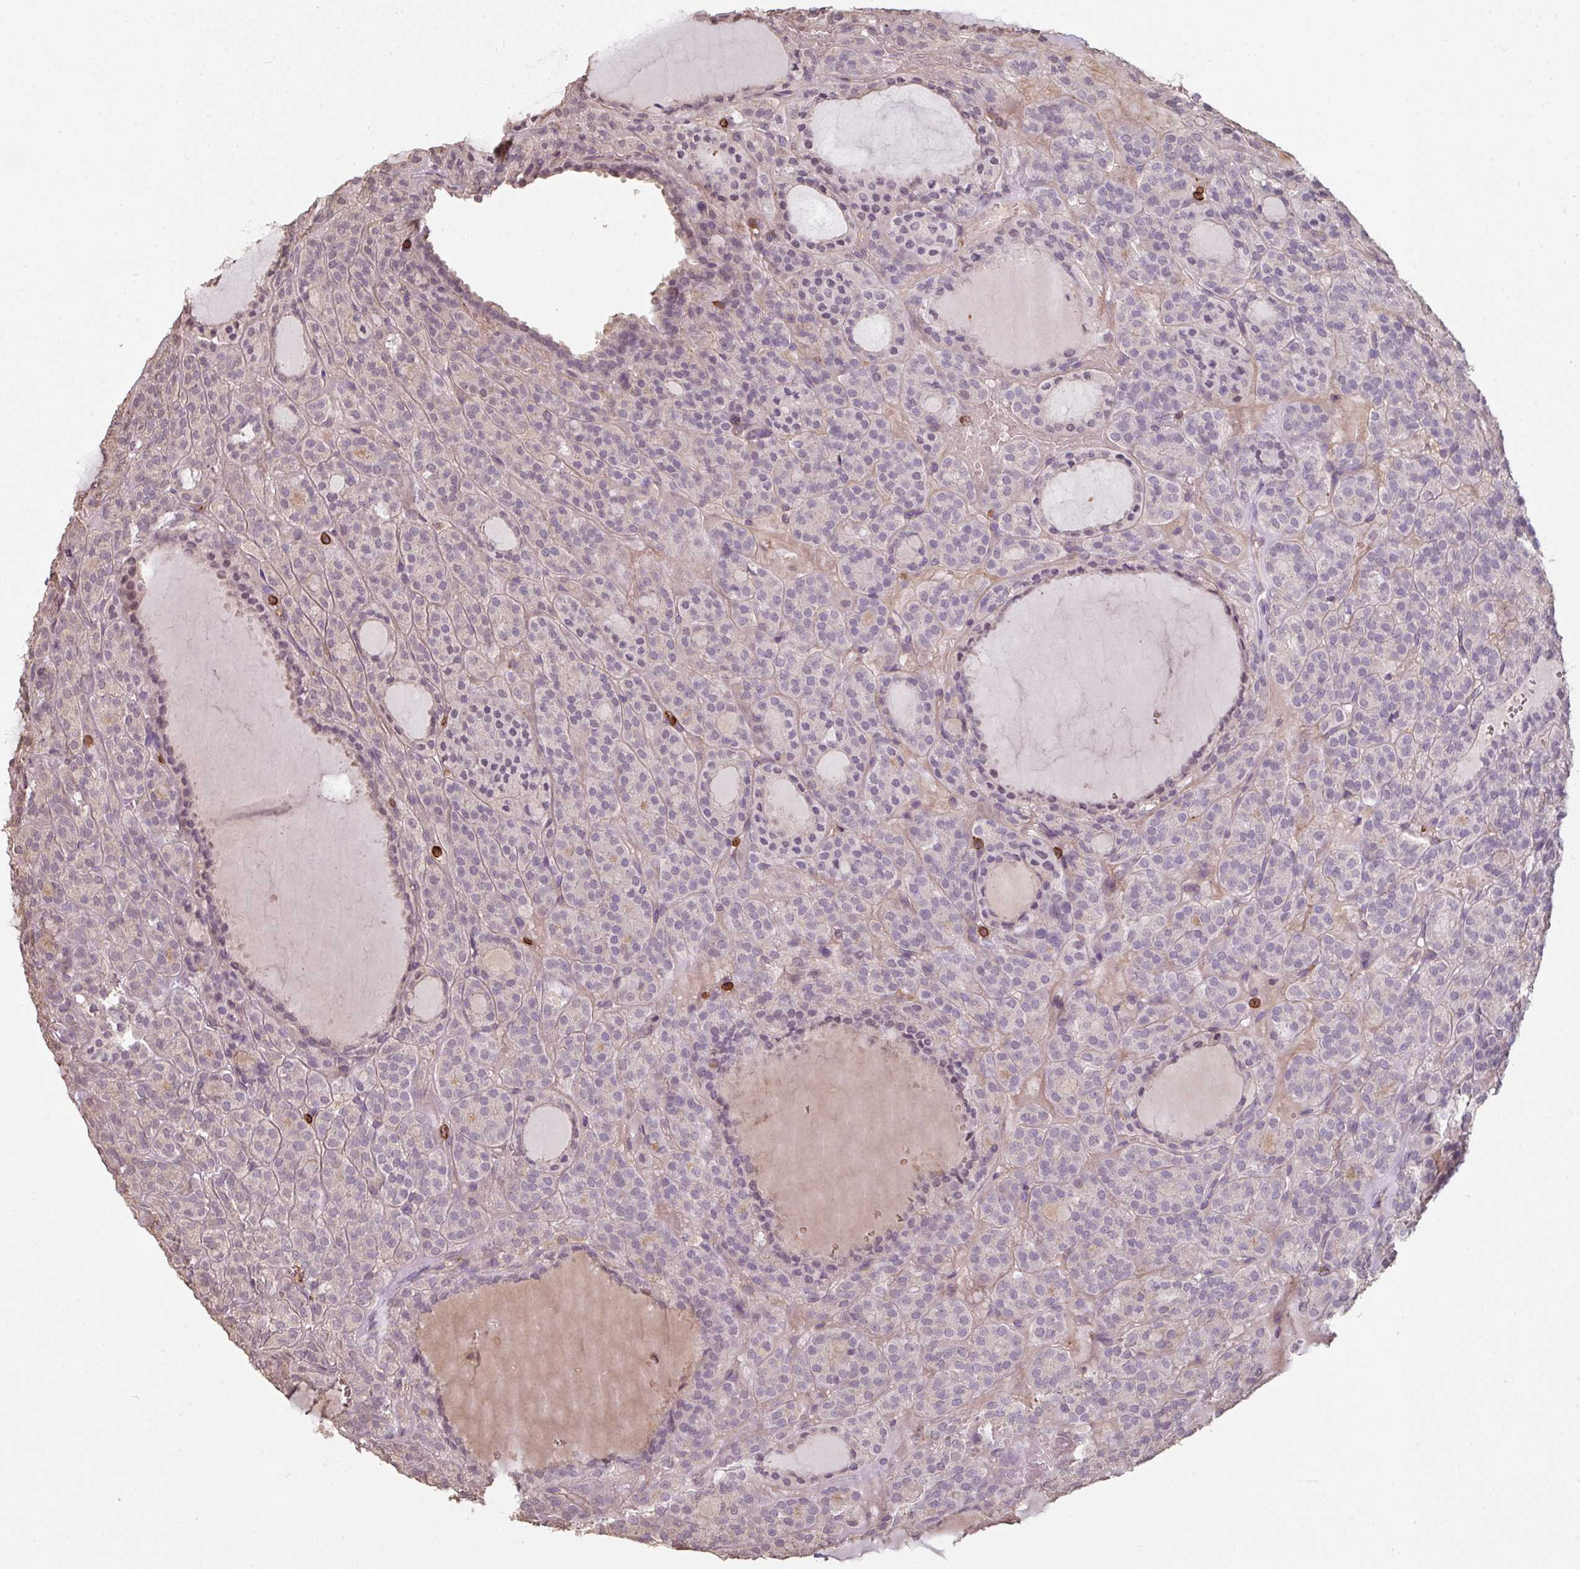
{"staining": {"intensity": "negative", "quantity": "none", "location": "none"}, "tissue": "thyroid cancer", "cell_type": "Tumor cells", "image_type": "cancer", "snomed": [{"axis": "morphology", "description": "Follicular adenoma carcinoma, NOS"}, {"axis": "topography", "description": "Thyroid gland"}], "caption": "Tumor cells show no significant staining in thyroid cancer (follicular adenoma carcinoma).", "gene": "OLFML2B", "patient": {"sex": "female", "age": 63}}